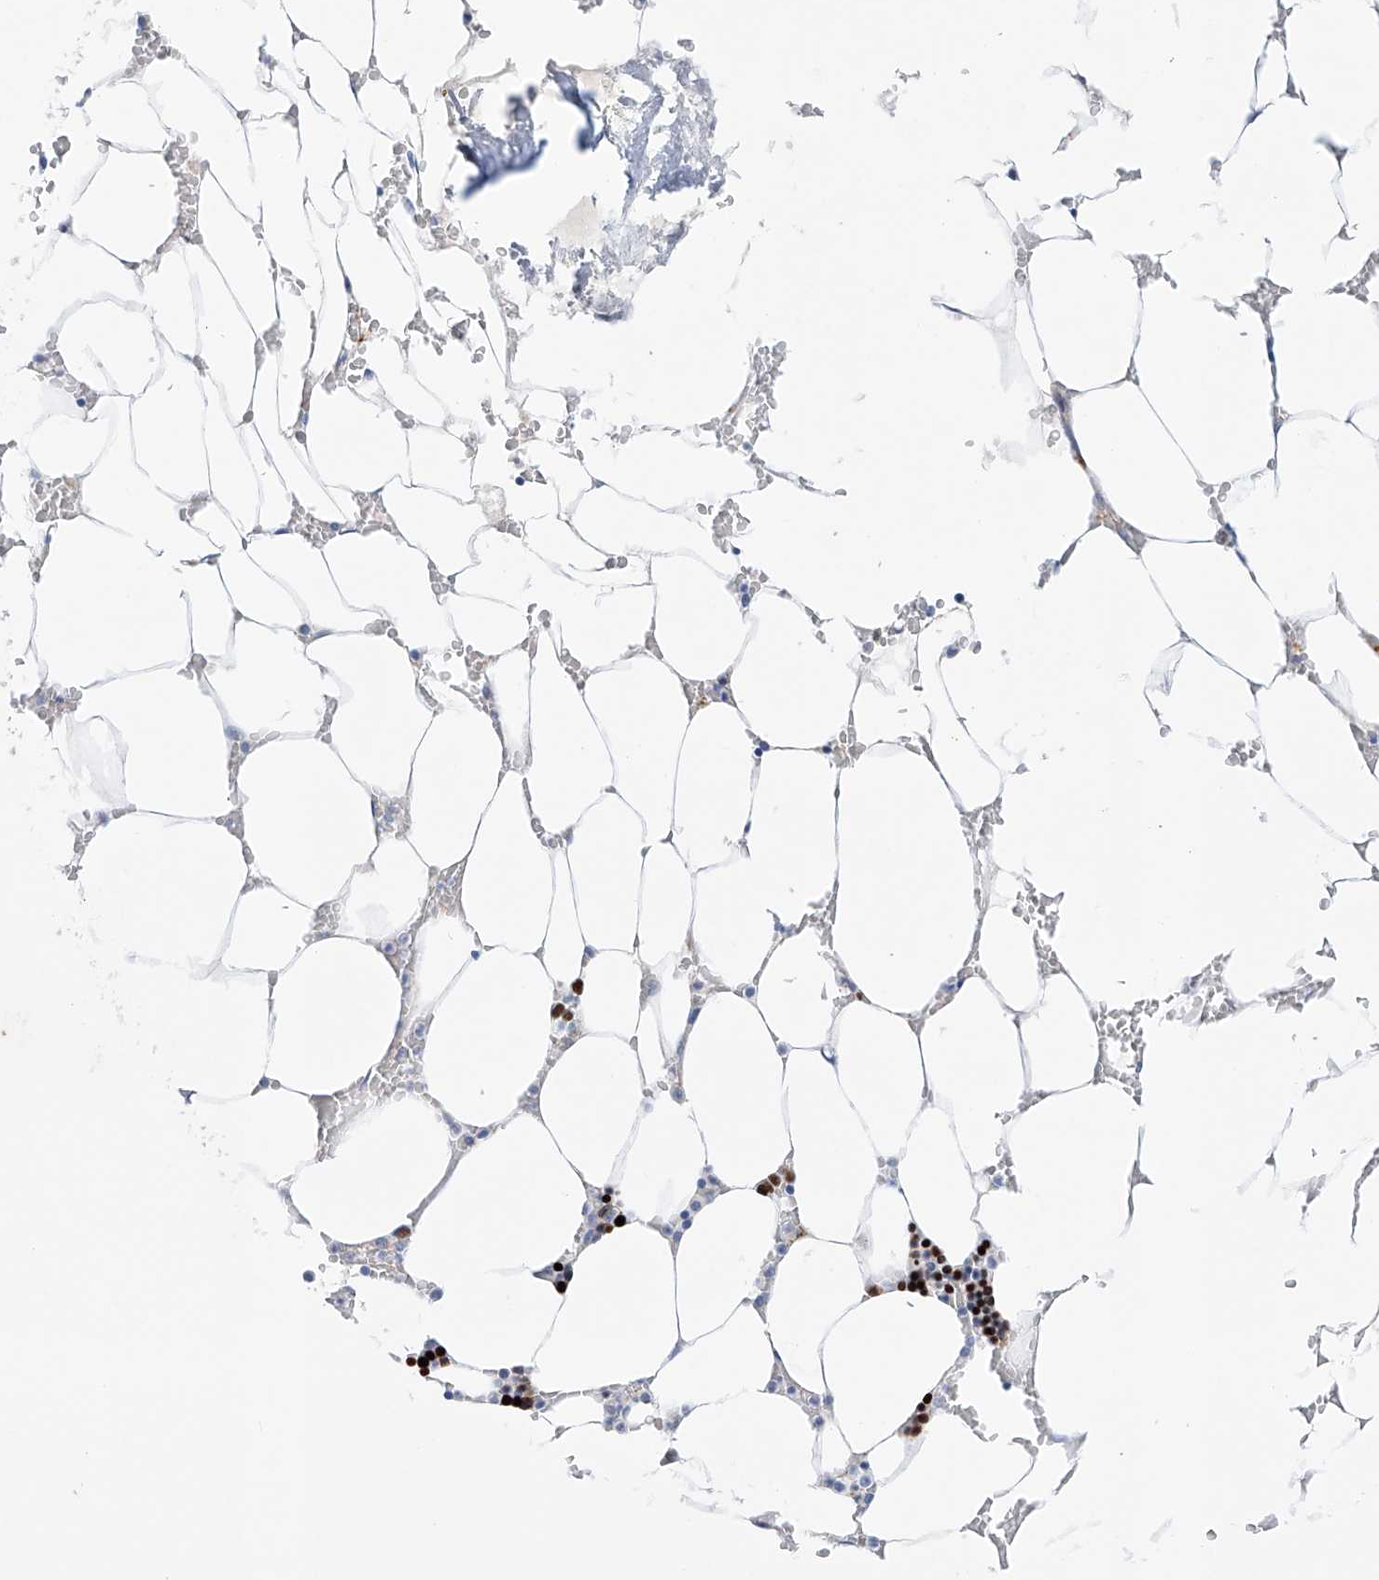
{"staining": {"intensity": "strong", "quantity": "25%-75%", "location": "nuclear"}, "tissue": "bone marrow", "cell_type": "Hematopoietic cells", "image_type": "normal", "snomed": [{"axis": "morphology", "description": "Normal tissue, NOS"}, {"axis": "topography", "description": "Bone marrow"}], "caption": "Immunohistochemical staining of benign bone marrow displays strong nuclear protein staining in approximately 25%-75% of hematopoietic cells.", "gene": "ETV7", "patient": {"sex": "male", "age": 70}}